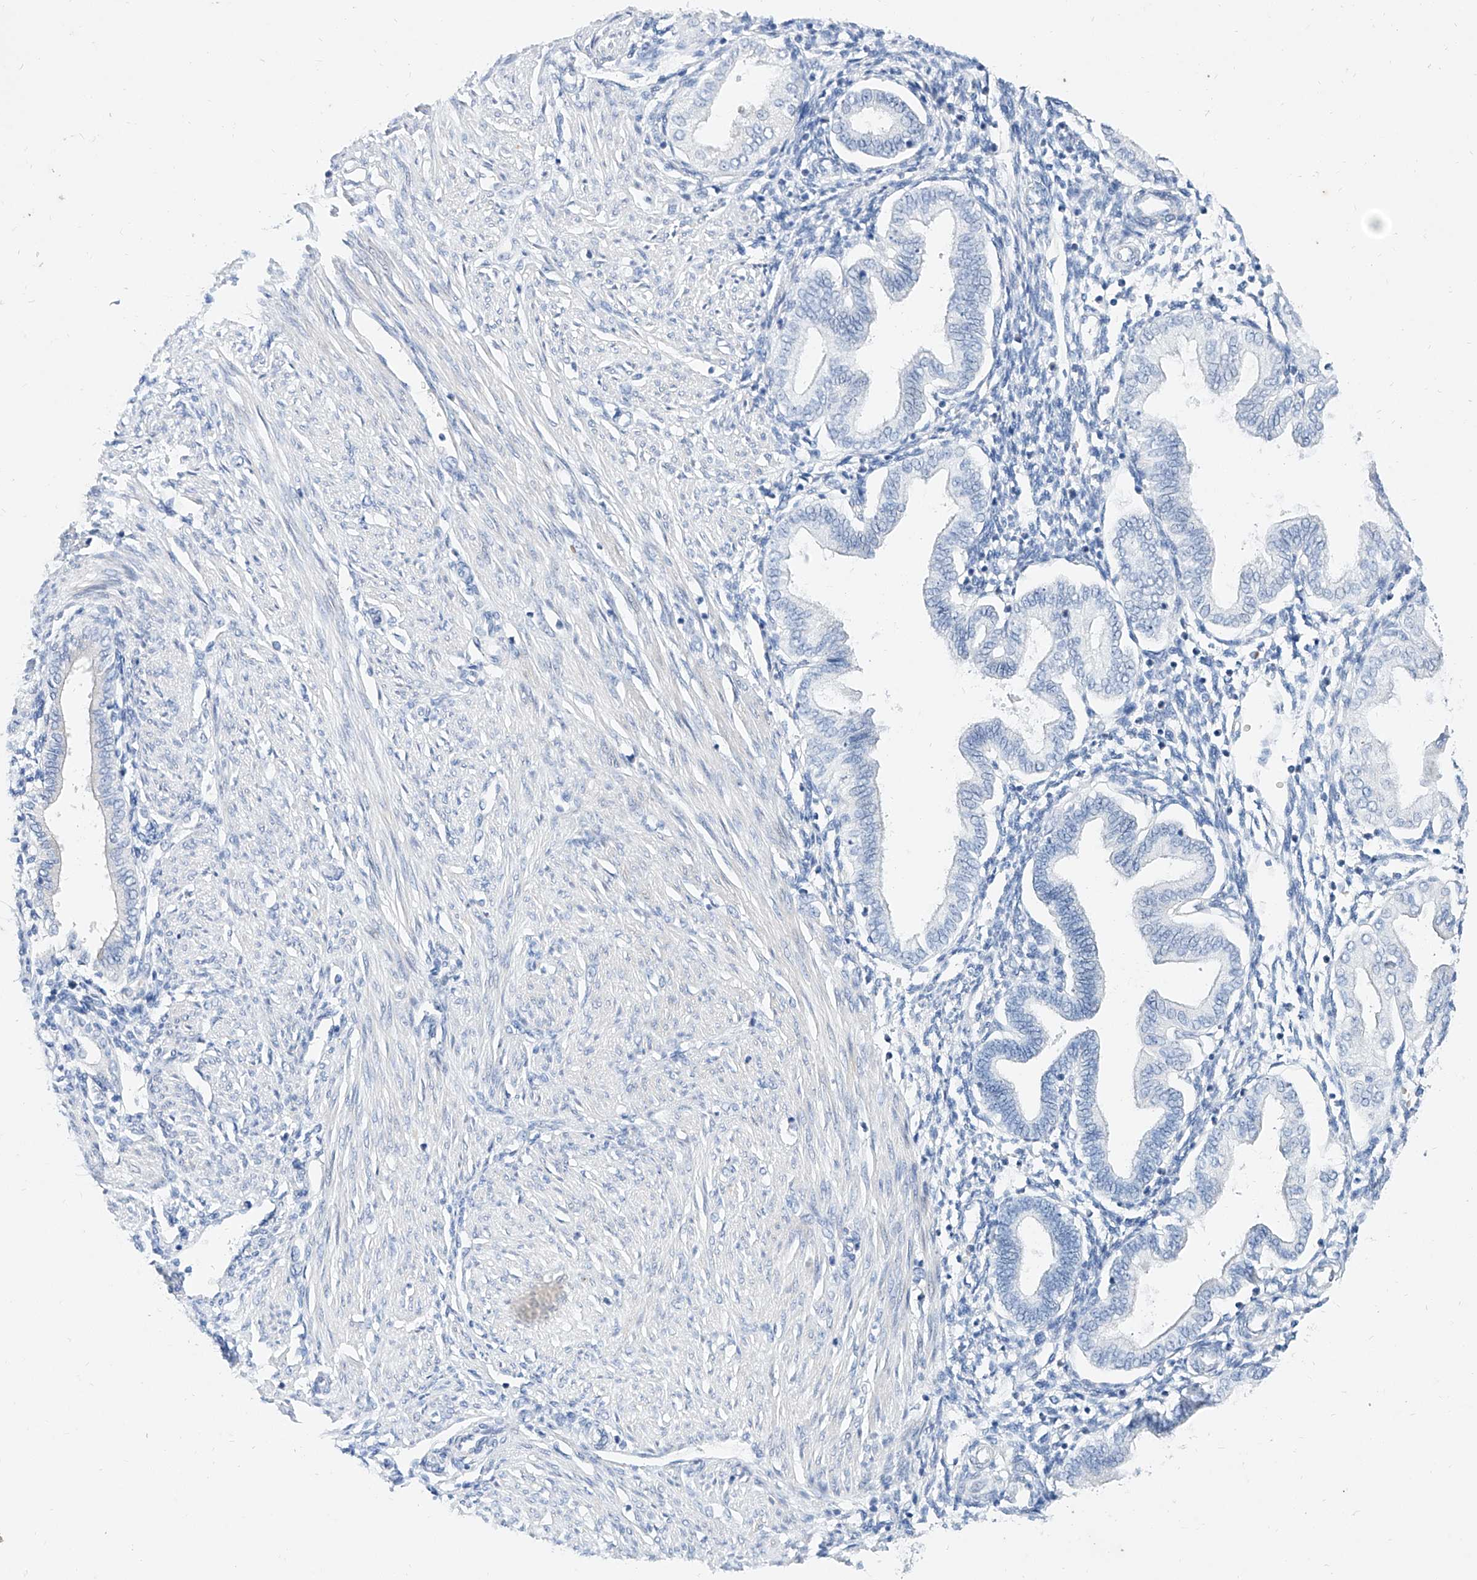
{"staining": {"intensity": "negative", "quantity": "none", "location": "none"}, "tissue": "endometrium", "cell_type": "Cells in endometrial stroma", "image_type": "normal", "snomed": [{"axis": "morphology", "description": "Normal tissue, NOS"}, {"axis": "topography", "description": "Endometrium"}], "caption": "DAB immunohistochemical staining of benign human endometrium shows no significant expression in cells in endometrial stroma.", "gene": "BPTF", "patient": {"sex": "female", "age": 53}}